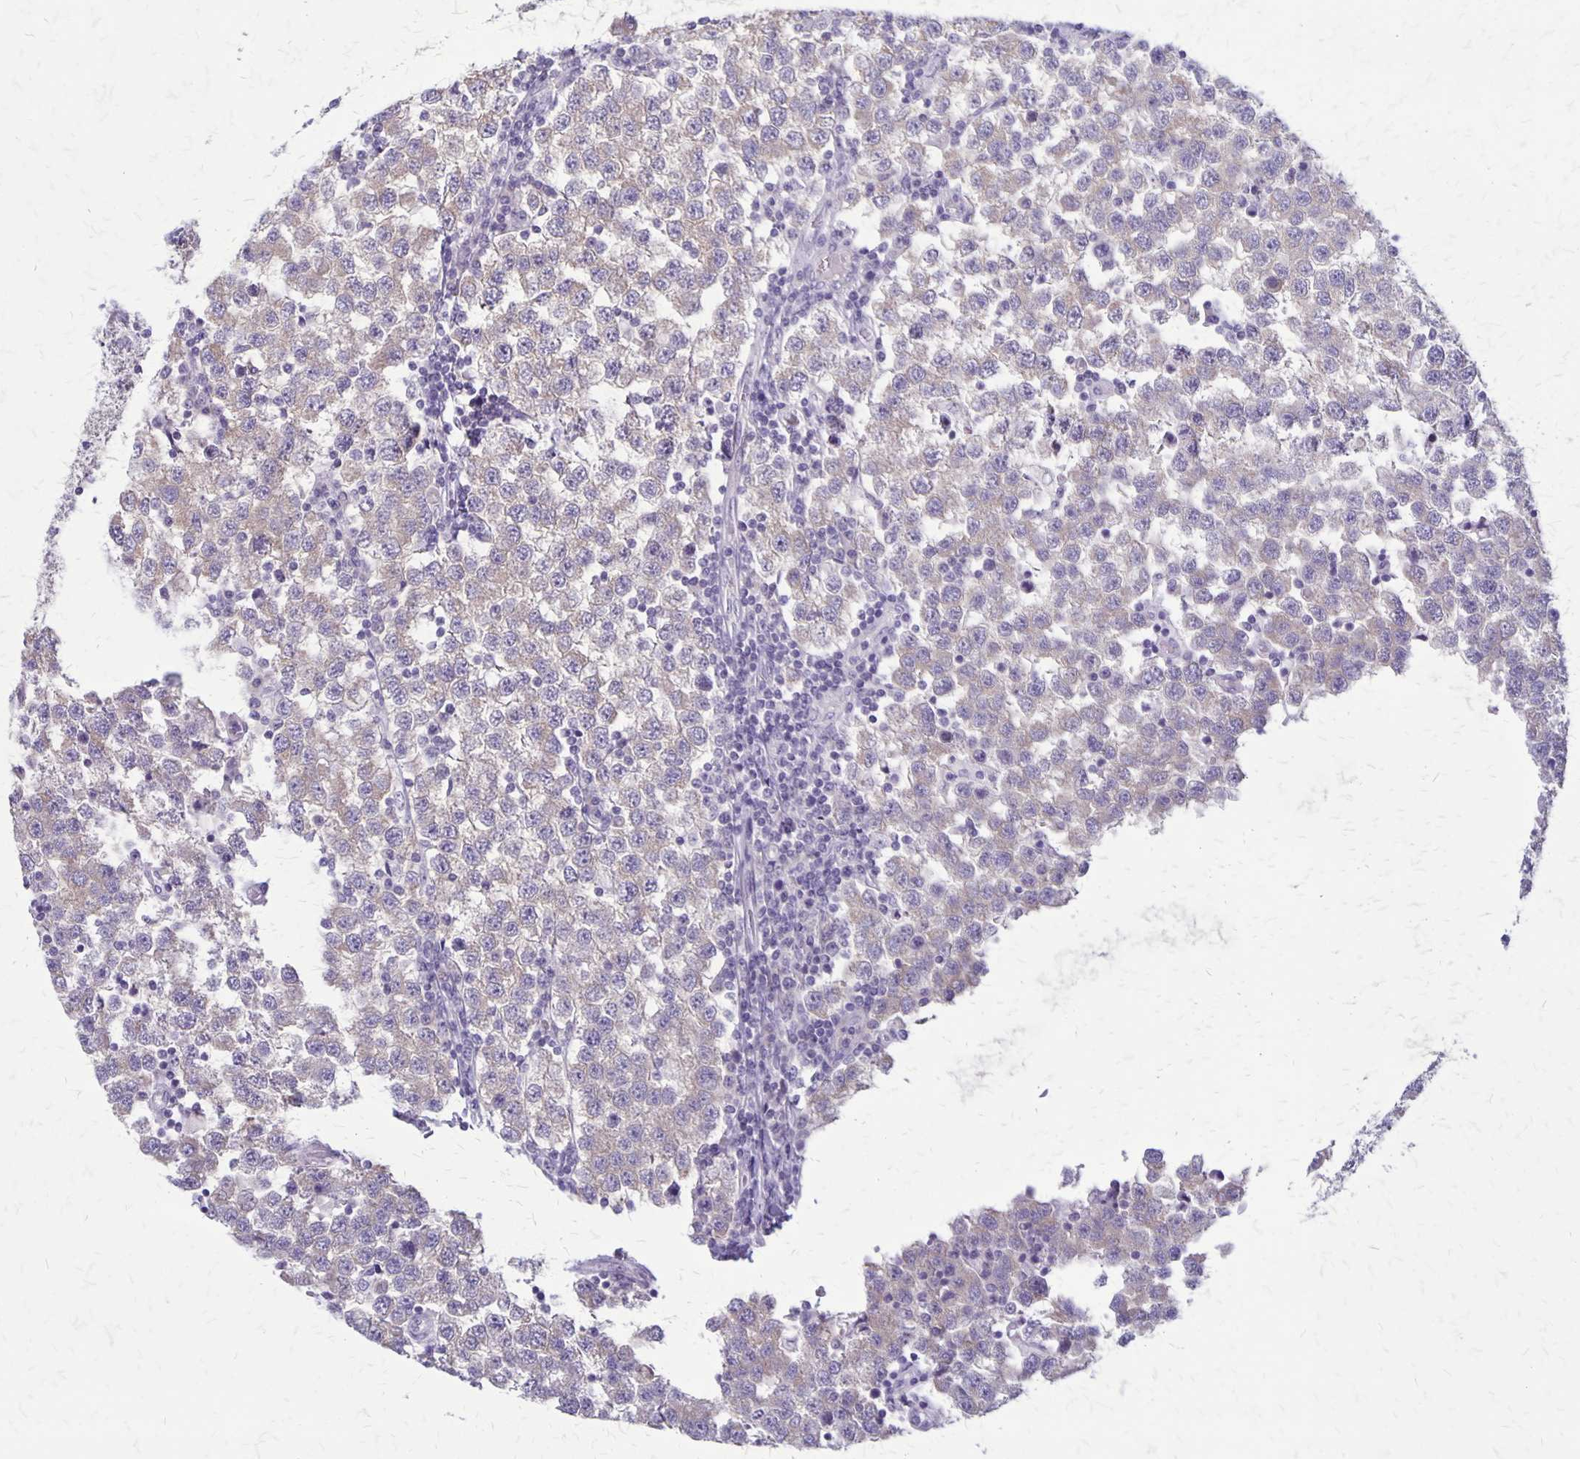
{"staining": {"intensity": "weak", "quantity": "<25%", "location": "cytoplasmic/membranous"}, "tissue": "testis cancer", "cell_type": "Tumor cells", "image_type": "cancer", "snomed": [{"axis": "morphology", "description": "Seminoma, NOS"}, {"axis": "topography", "description": "Testis"}], "caption": "The histopathology image displays no staining of tumor cells in testis seminoma. (Stains: DAB immunohistochemistry (IHC) with hematoxylin counter stain, Microscopy: brightfield microscopy at high magnification).", "gene": "PLXNB3", "patient": {"sex": "male", "age": 34}}